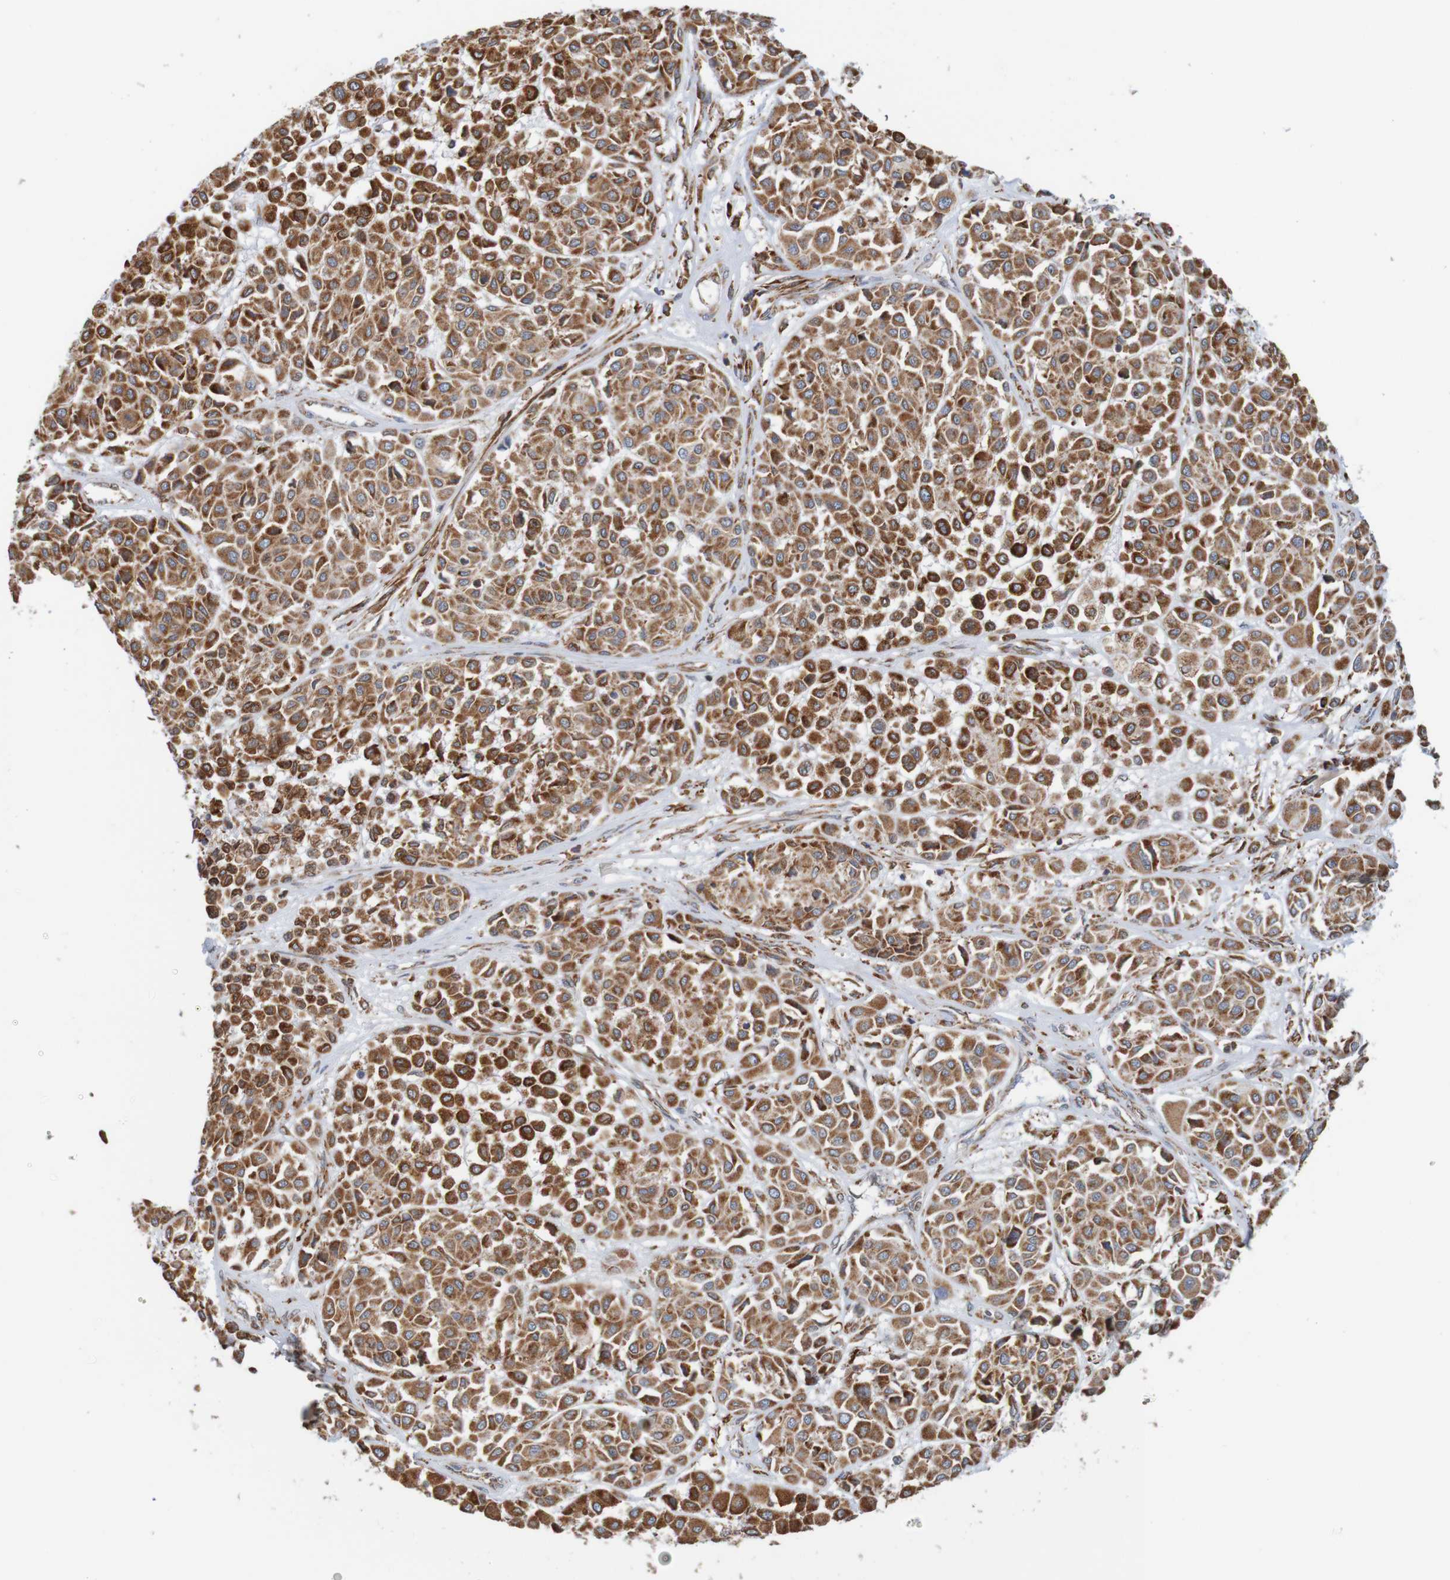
{"staining": {"intensity": "strong", "quantity": "25%-75%", "location": "cytoplasmic/membranous"}, "tissue": "melanoma", "cell_type": "Tumor cells", "image_type": "cancer", "snomed": [{"axis": "morphology", "description": "Malignant melanoma, Metastatic site"}, {"axis": "topography", "description": "Soft tissue"}], "caption": "IHC image of neoplastic tissue: human melanoma stained using immunohistochemistry exhibits high levels of strong protein expression localized specifically in the cytoplasmic/membranous of tumor cells, appearing as a cytoplasmic/membranous brown color.", "gene": "PDIA3", "patient": {"sex": "male", "age": 41}}